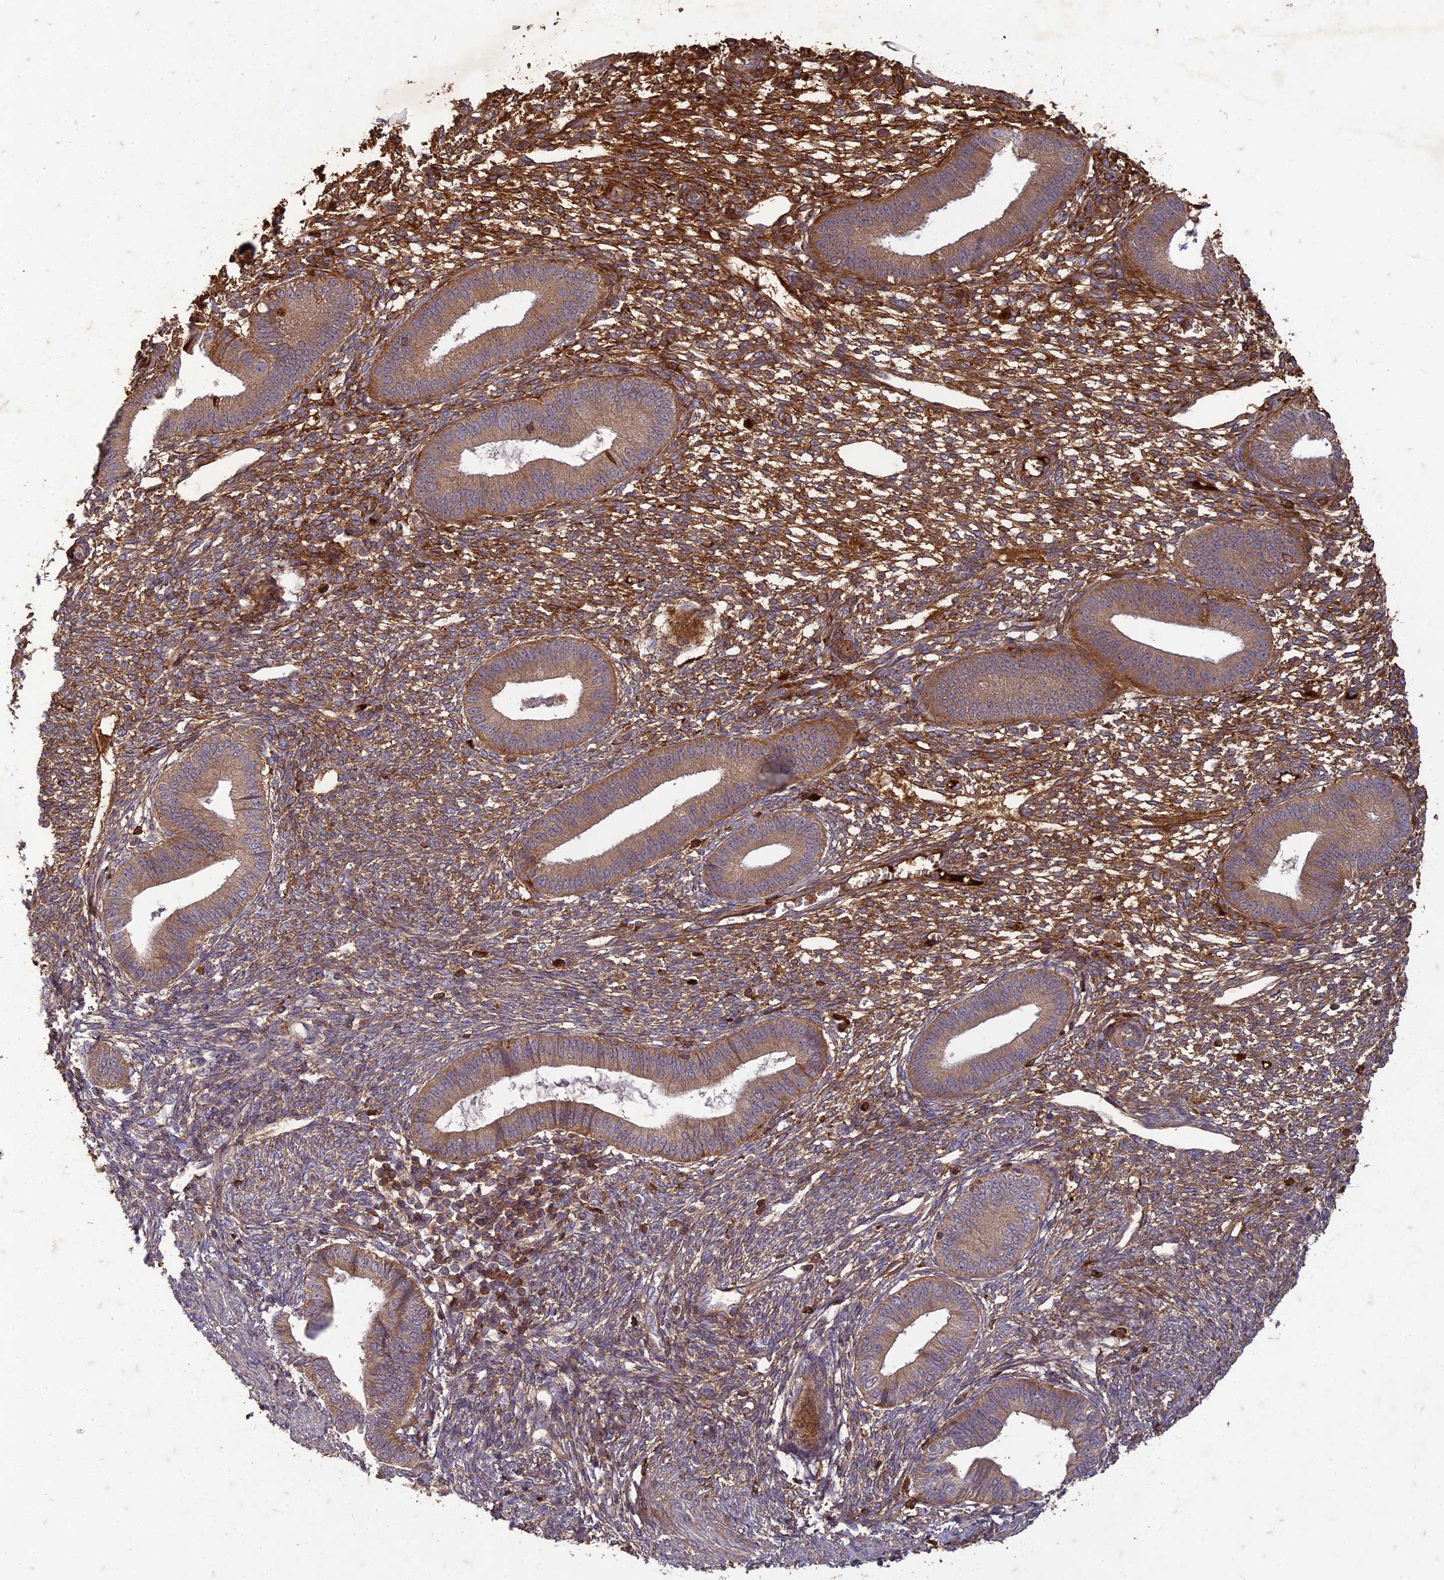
{"staining": {"intensity": "moderate", "quantity": ">75%", "location": "cytoplasmic/membranous"}, "tissue": "endometrium", "cell_type": "Cells in endometrial stroma", "image_type": "normal", "snomed": [{"axis": "morphology", "description": "Normal tissue, NOS"}, {"axis": "topography", "description": "Endometrium"}], "caption": "Endometrium stained with a protein marker exhibits moderate staining in cells in endometrial stroma.", "gene": "TCF25", "patient": {"sex": "female", "age": 46}}